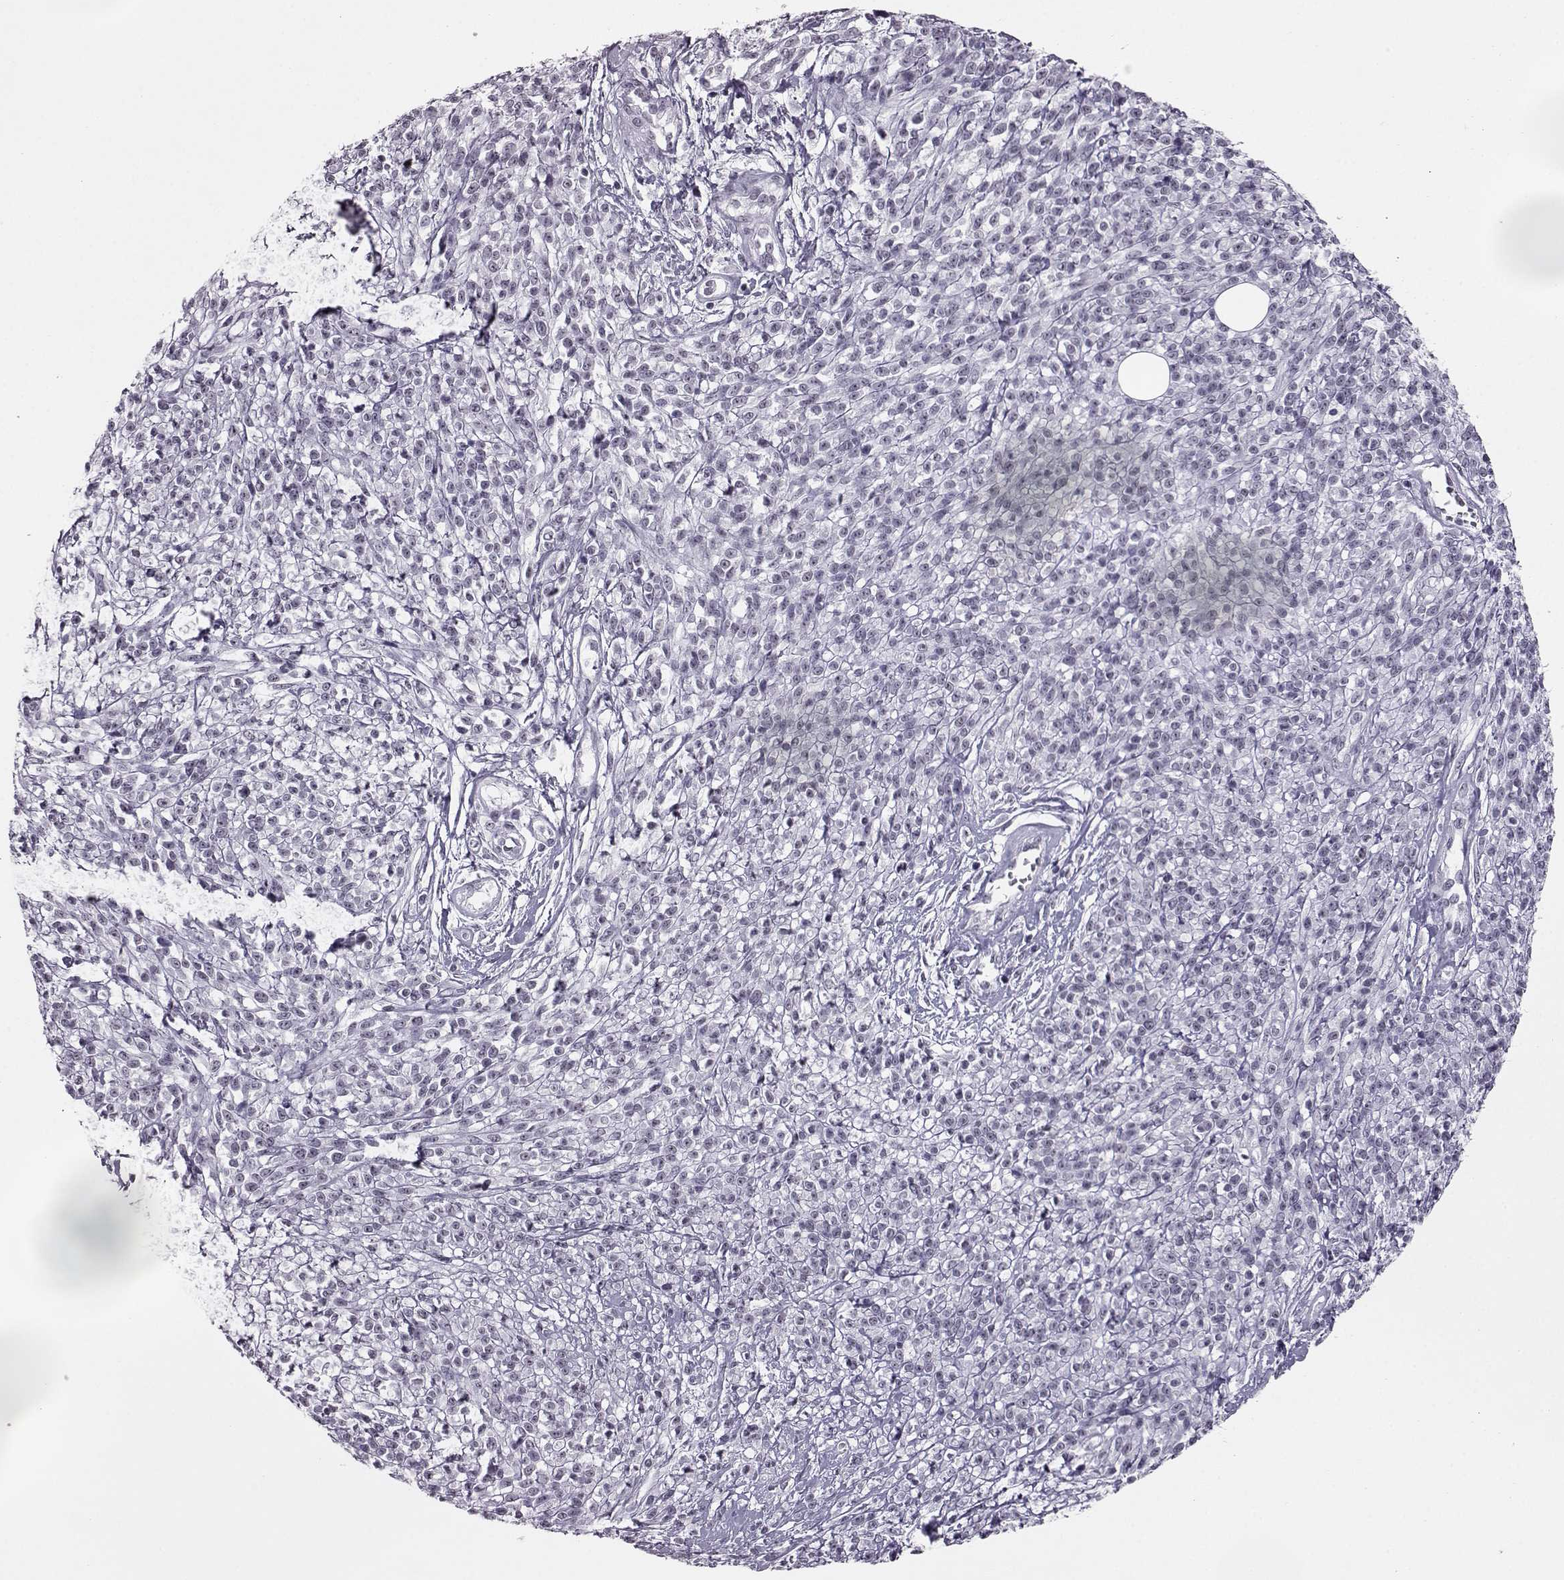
{"staining": {"intensity": "weak", "quantity": "<25%", "location": "nuclear"}, "tissue": "melanoma", "cell_type": "Tumor cells", "image_type": "cancer", "snomed": [{"axis": "morphology", "description": "Malignant melanoma, NOS"}, {"axis": "topography", "description": "Skin"}, {"axis": "topography", "description": "Skin of trunk"}], "caption": "This is an immunohistochemistry (IHC) image of human malignant melanoma. There is no expression in tumor cells.", "gene": "ADGRG2", "patient": {"sex": "male", "age": 74}}